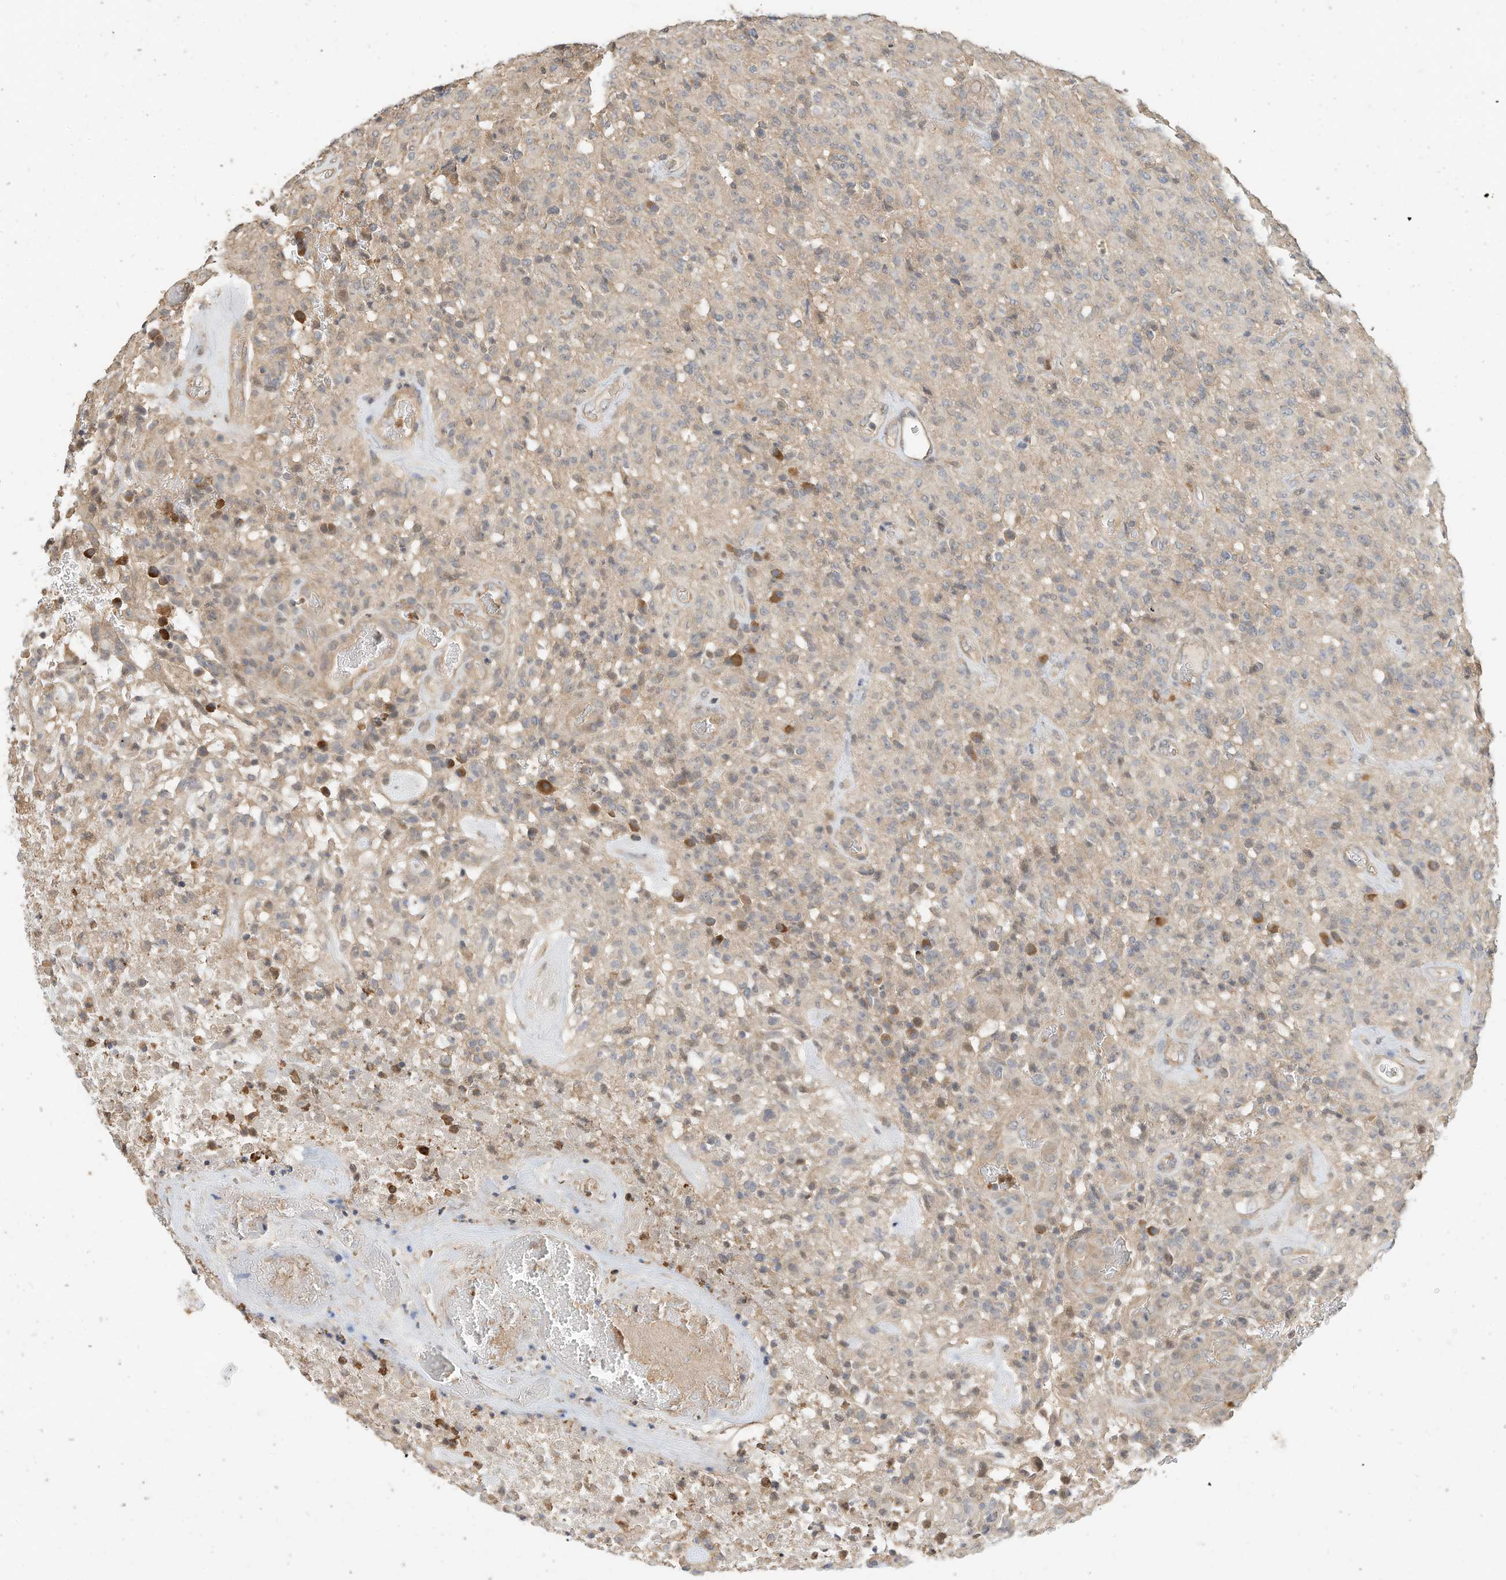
{"staining": {"intensity": "weak", "quantity": "<25%", "location": "cytoplasmic/membranous"}, "tissue": "glioma", "cell_type": "Tumor cells", "image_type": "cancer", "snomed": [{"axis": "morphology", "description": "Glioma, malignant, High grade"}, {"axis": "topography", "description": "Brain"}], "caption": "Protein analysis of glioma demonstrates no significant expression in tumor cells.", "gene": "OFD1", "patient": {"sex": "female", "age": 57}}